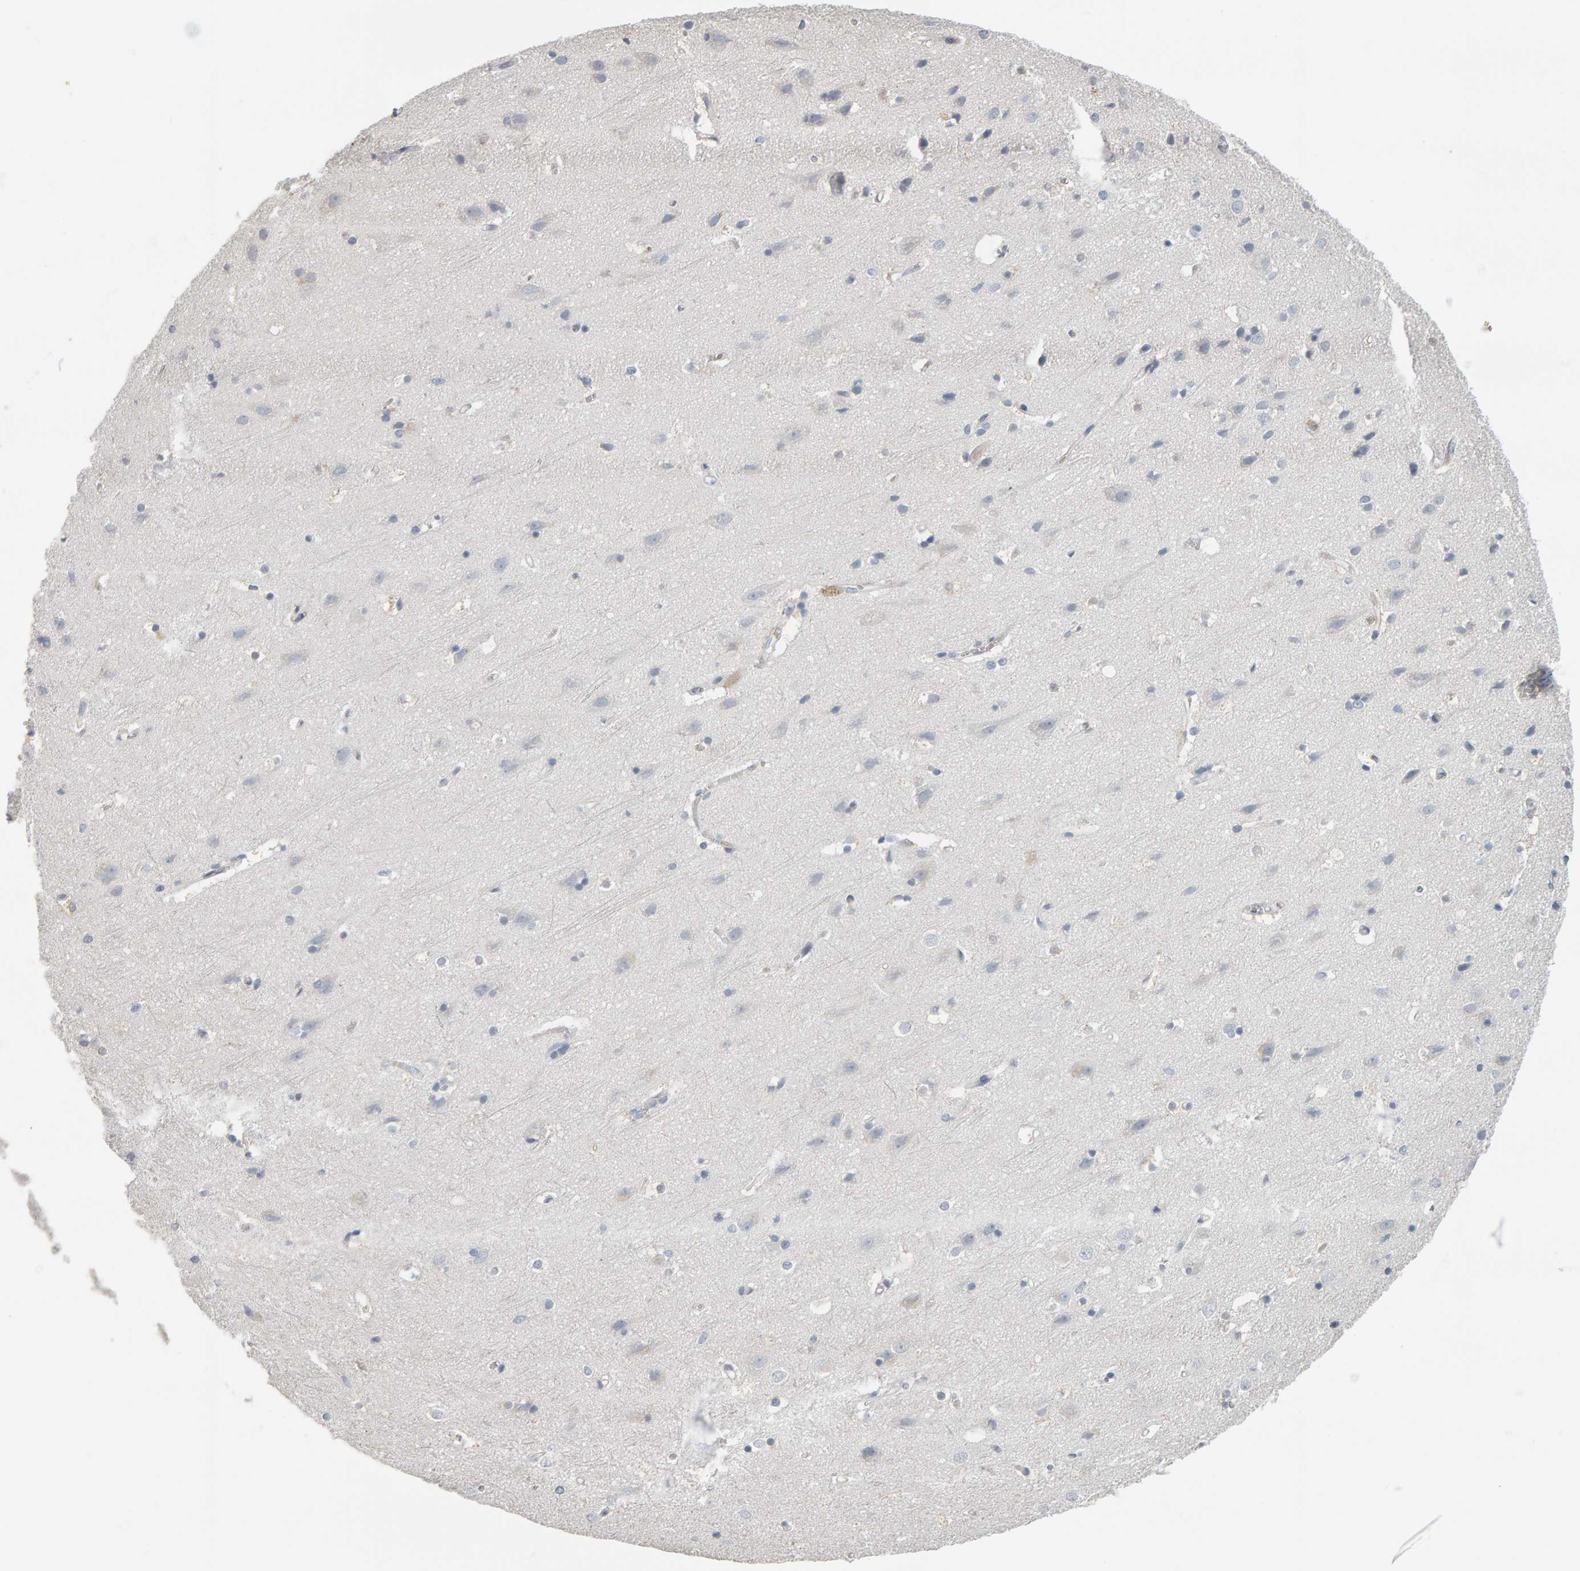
{"staining": {"intensity": "negative", "quantity": "none", "location": "none"}, "tissue": "cerebral cortex", "cell_type": "Endothelial cells", "image_type": "normal", "snomed": [{"axis": "morphology", "description": "Normal tissue, NOS"}, {"axis": "topography", "description": "Cerebral cortex"}], "caption": "Benign cerebral cortex was stained to show a protein in brown. There is no significant expression in endothelial cells. Brightfield microscopy of IHC stained with DAB (3,3'-diaminobenzidine) (brown) and hematoxylin (blue), captured at high magnification.", "gene": "ADHFE1", "patient": {"sex": "male", "age": 54}}